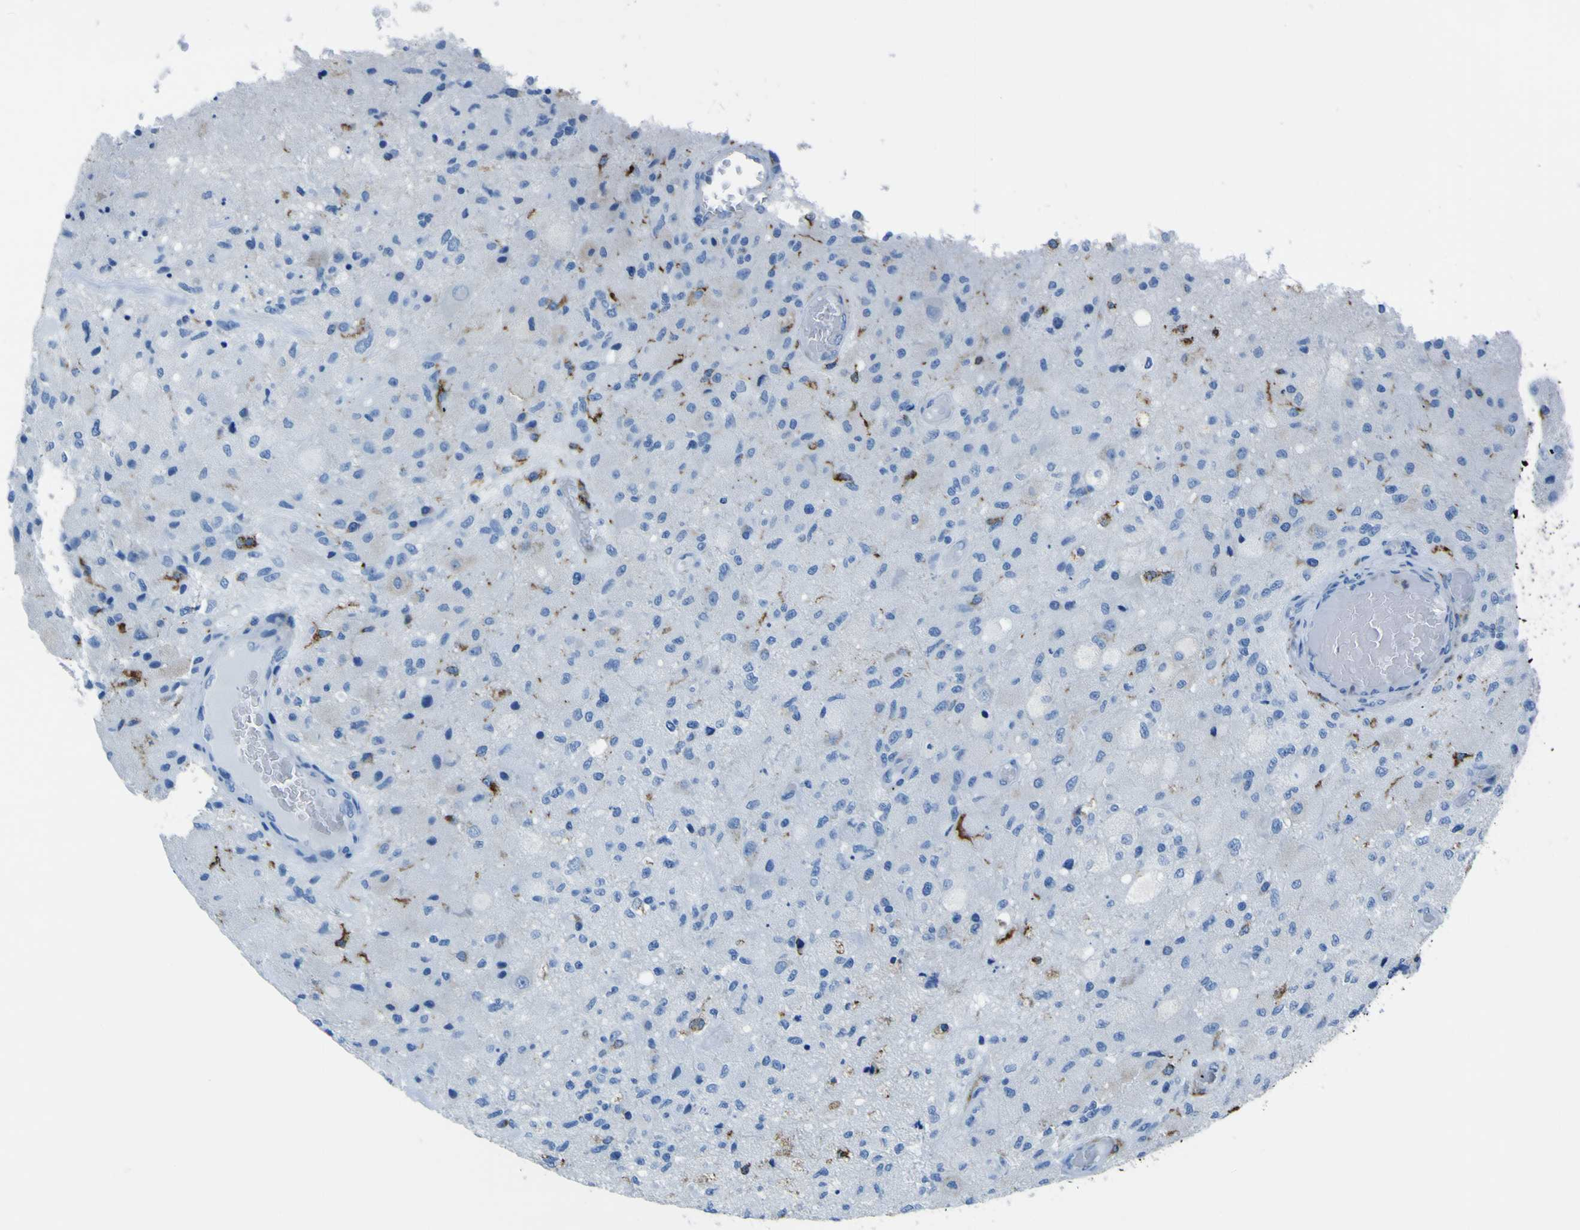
{"staining": {"intensity": "strong", "quantity": "<25%", "location": "cytoplasmic/membranous"}, "tissue": "glioma", "cell_type": "Tumor cells", "image_type": "cancer", "snomed": [{"axis": "morphology", "description": "Normal tissue, NOS"}, {"axis": "morphology", "description": "Glioma, malignant, High grade"}, {"axis": "topography", "description": "Cerebral cortex"}], "caption": "Immunohistochemical staining of human malignant glioma (high-grade) reveals medium levels of strong cytoplasmic/membranous protein staining in about <25% of tumor cells. Using DAB (brown) and hematoxylin (blue) stains, captured at high magnification using brightfield microscopy.", "gene": "ACSL1", "patient": {"sex": "male", "age": 77}}